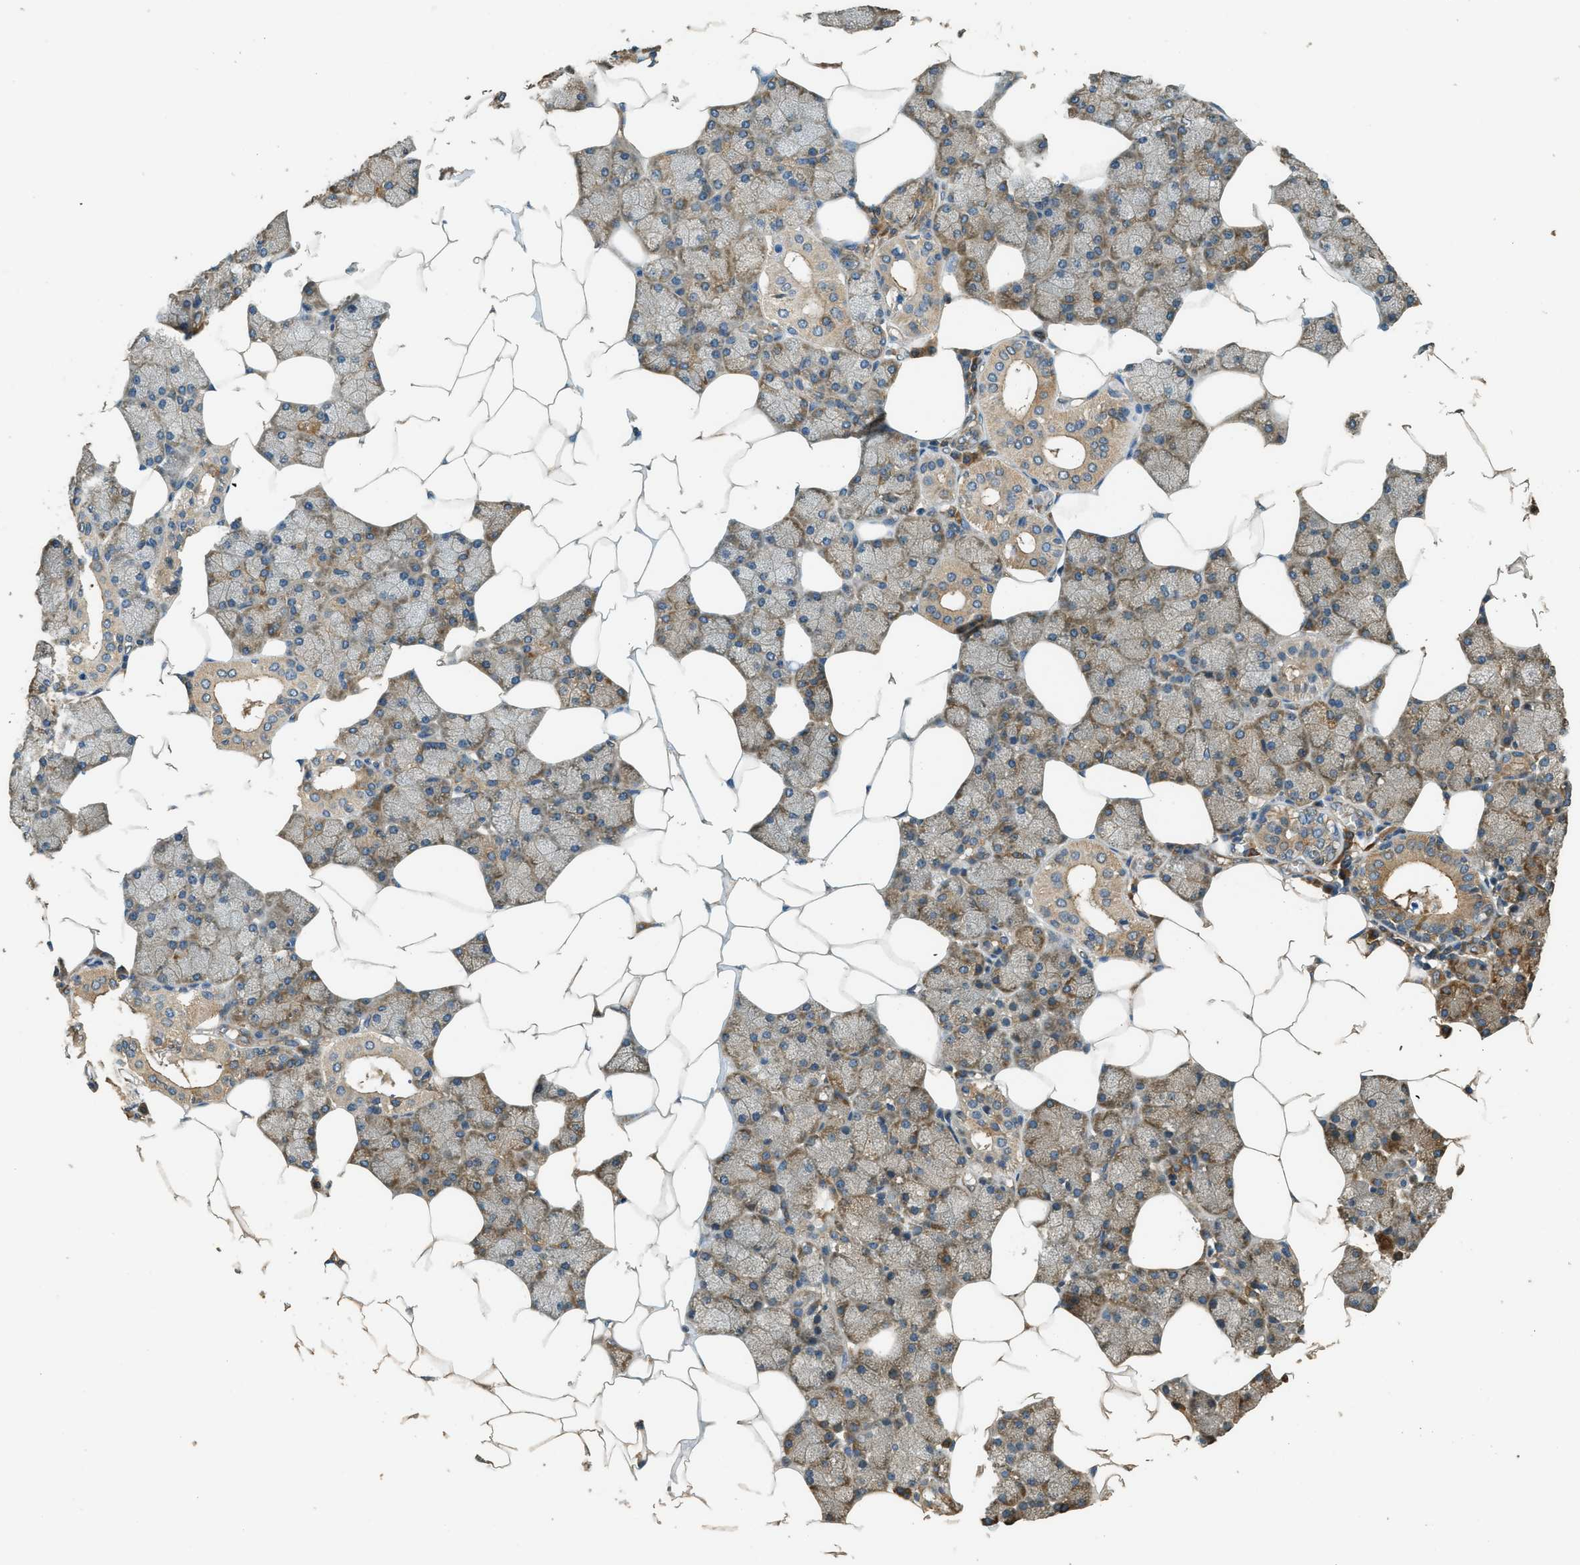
{"staining": {"intensity": "strong", "quantity": "25%-75%", "location": "cytoplasmic/membranous"}, "tissue": "salivary gland", "cell_type": "Glandular cells", "image_type": "normal", "snomed": [{"axis": "morphology", "description": "Normal tissue, NOS"}, {"axis": "topography", "description": "Salivary gland"}], "caption": "Protein analysis of unremarkable salivary gland reveals strong cytoplasmic/membranous staining in about 25%-75% of glandular cells.", "gene": "MARS1", "patient": {"sex": "male", "age": 62}}